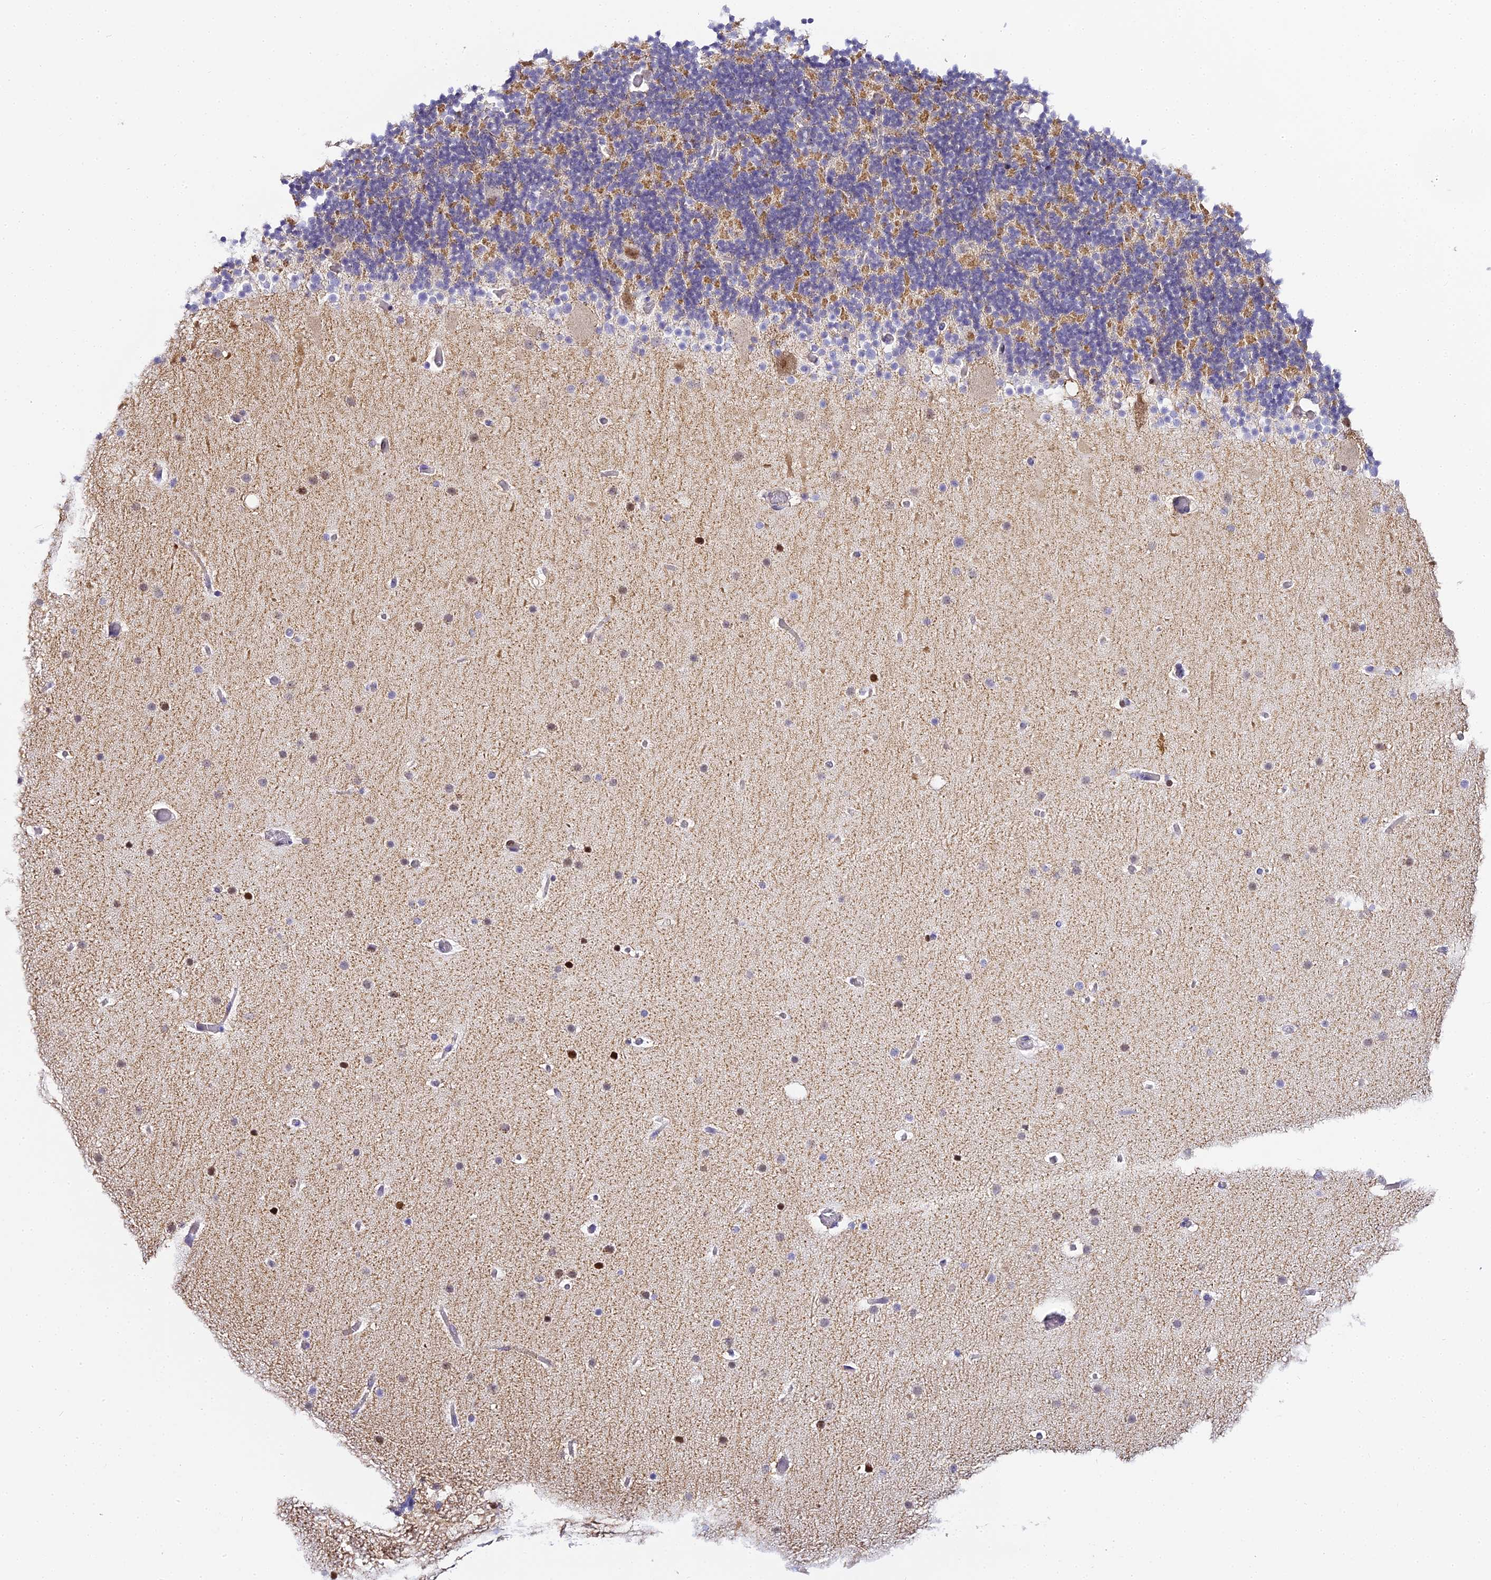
{"staining": {"intensity": "moderate", "quantity": "<25%", "location": "cytoplasmic/membranous,nuclear"}, "tissue": "cerebellum", "cell_type": "Cells in granular layer", "image_type": "normal", "snomed": [{"axis": "morphology", "description": "Normal tissue, NOS"}, {"axis": "topography", "description": "Cerebellum"}], "caption": "Normal cerebellum was stained to show a protein in brown. There is low levels of moderate cytoplasmic/membranous,nuclear staining in about <25% of cells in granular layer. (brown staining indicates protein expression, while blue staining denotes nuclei).", "gene": "SERP1", "patient": {"sex": "male", "age": 57}}